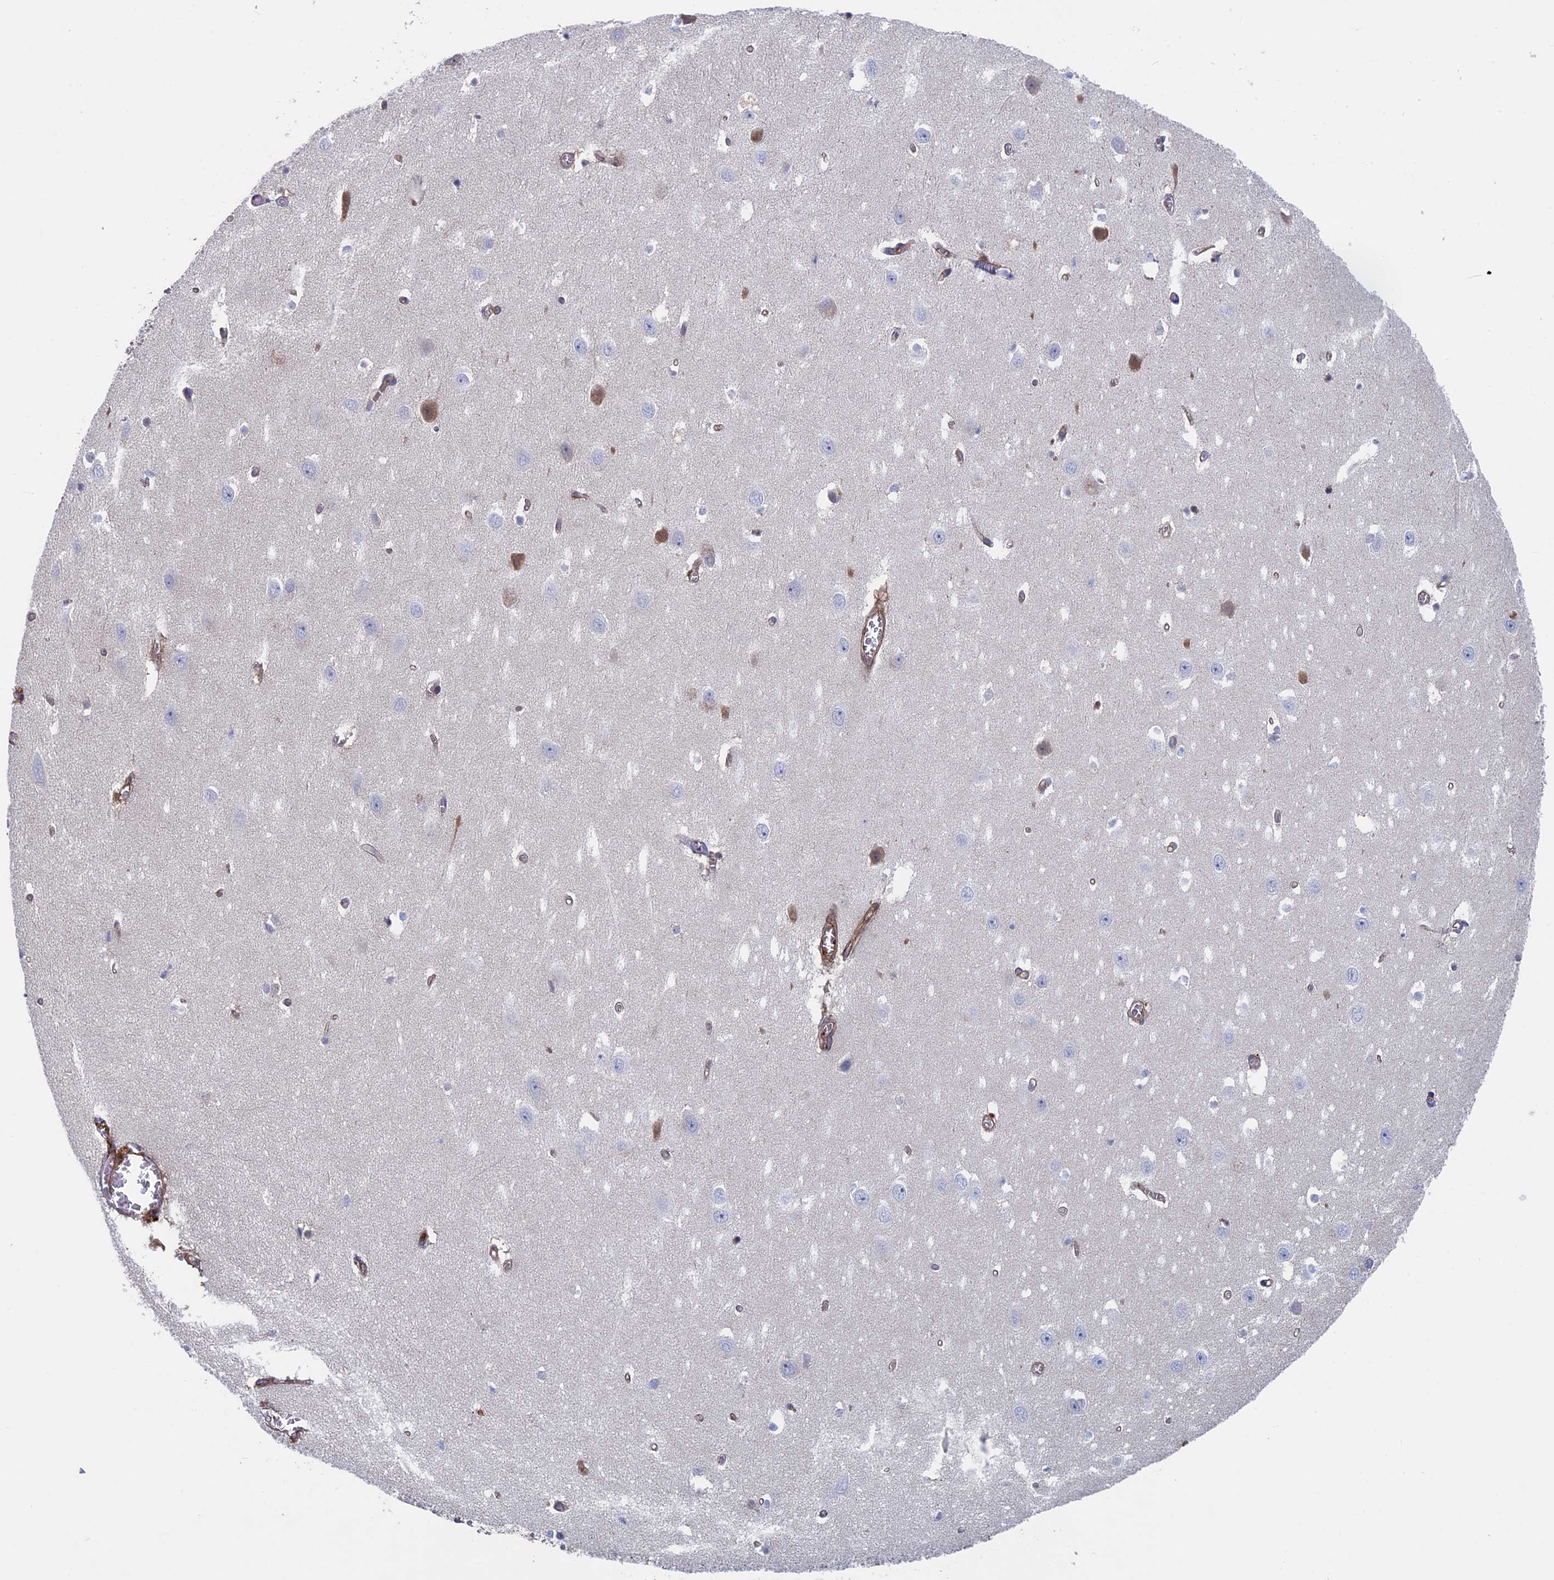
{"staining": {"intensity": "negative", "quantity": "none", "location": "none"}, "tissue": "hippocampus", "cell_type": "Glial cells", "image_type": "normal", "snomed": [{"axis": "morphology", "description": "Normal tissue, NOS"}, {"axis": "topography", "description": "Hippocampus"}], "caption": "The photomicrograph demonstrates no staining of glial cells in benign hippocampus. (Stains: DAB (3,3'-diaminobenzidine) immunohistochemistry (IHC) with hematoxylin counter stain, Microscopy: brightfield microscopy at high magnification).", "gene": "RPUSD1", "patient": {"sex": "female", "age": 64}}